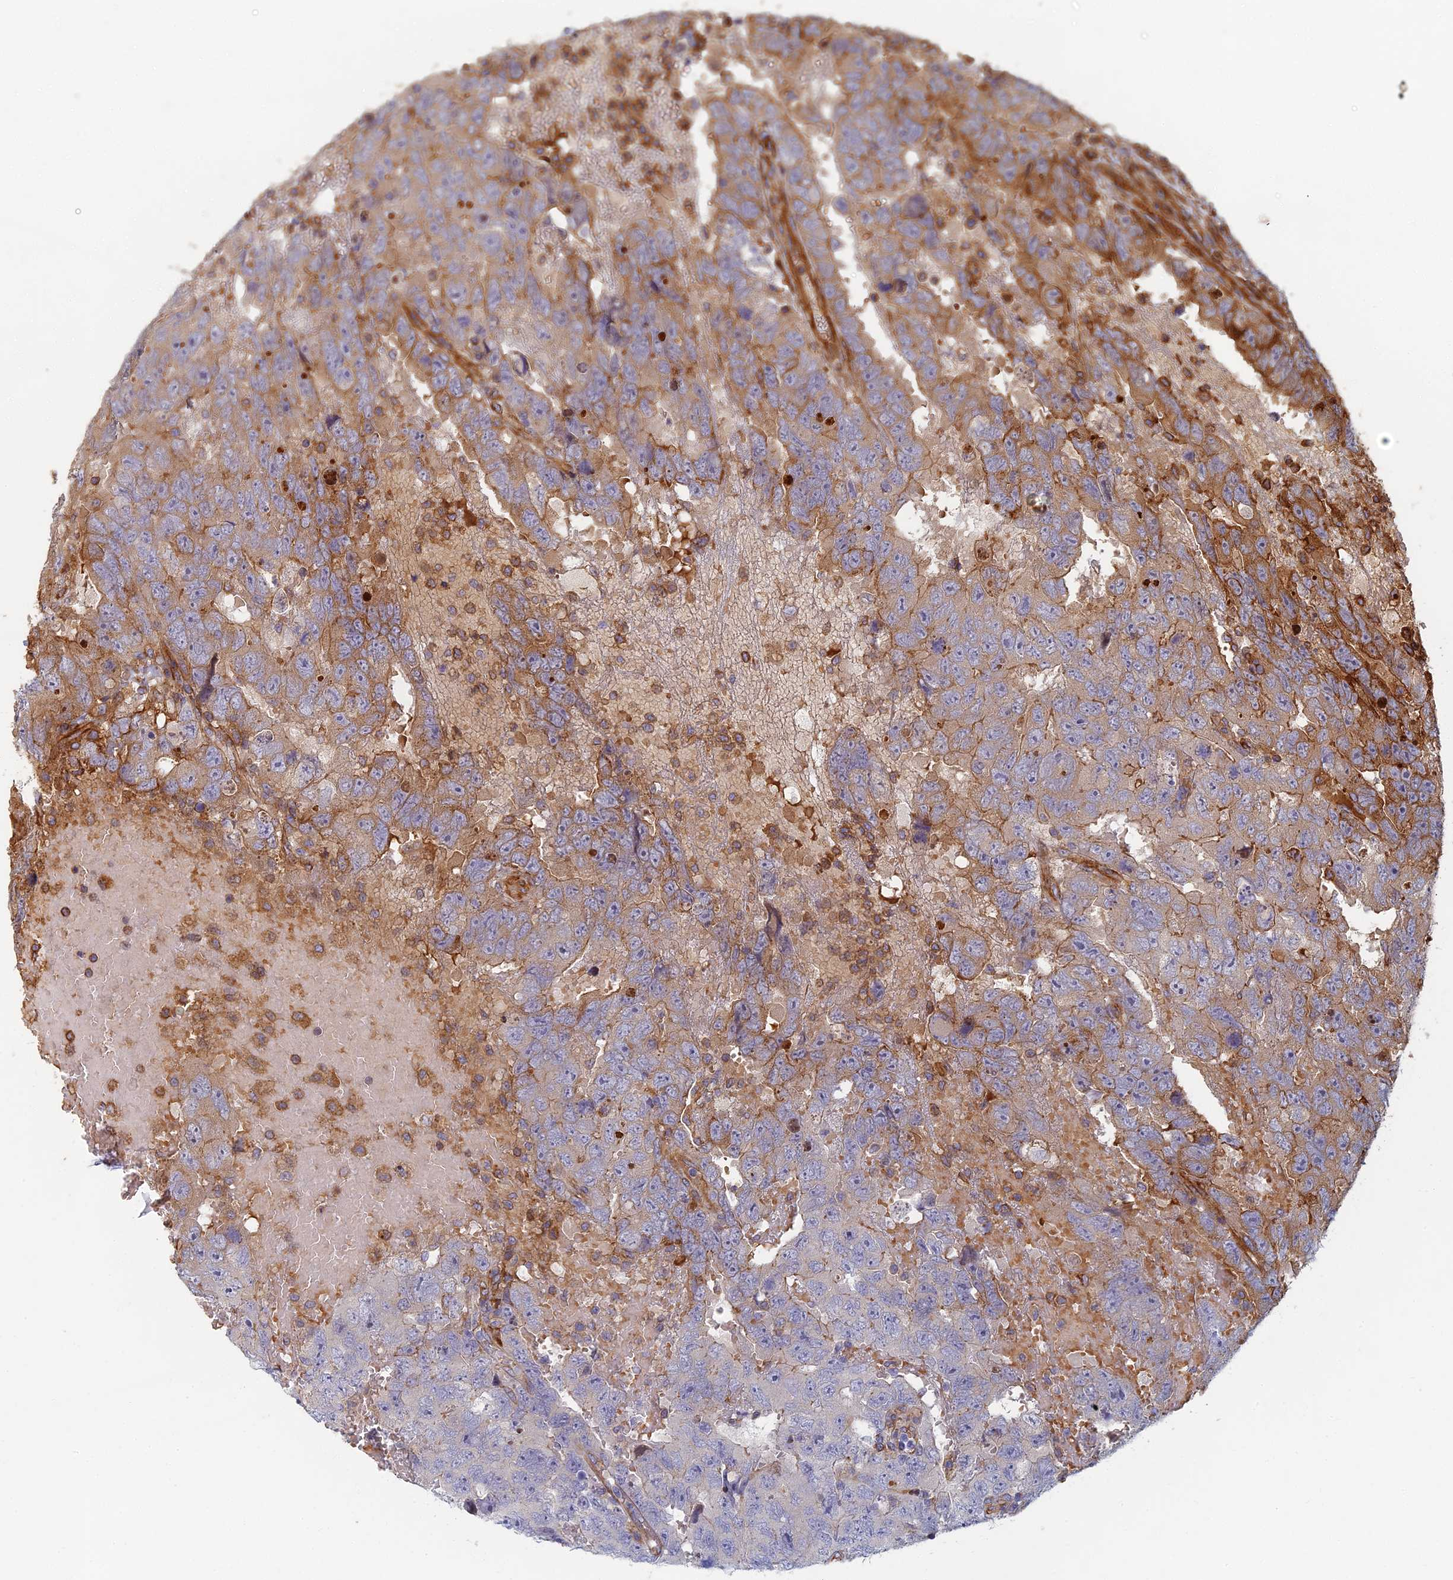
{"staining": {"intensity": "moderate", "quantity": "<25%", "location": "cytoplasmic/membranous"}, "tissue": "testis cancer", "cell_type": "Tumor cells", "image_type": "cancer", "snomed": [{"axis": "morphology", "description": "Carcinoma, Embryonal, NOS"}, {"axis": "topography", "description": "Testis"}], "caption": "Approximately <25% of tumor cells in embryonal carcinoma (testis) show moderate cytoplasmic/membranous protein expression as visualized by brown immunohistochemical staining.", "gene": "ABCB10", "patient": {"sex": "male", "age": 45}}